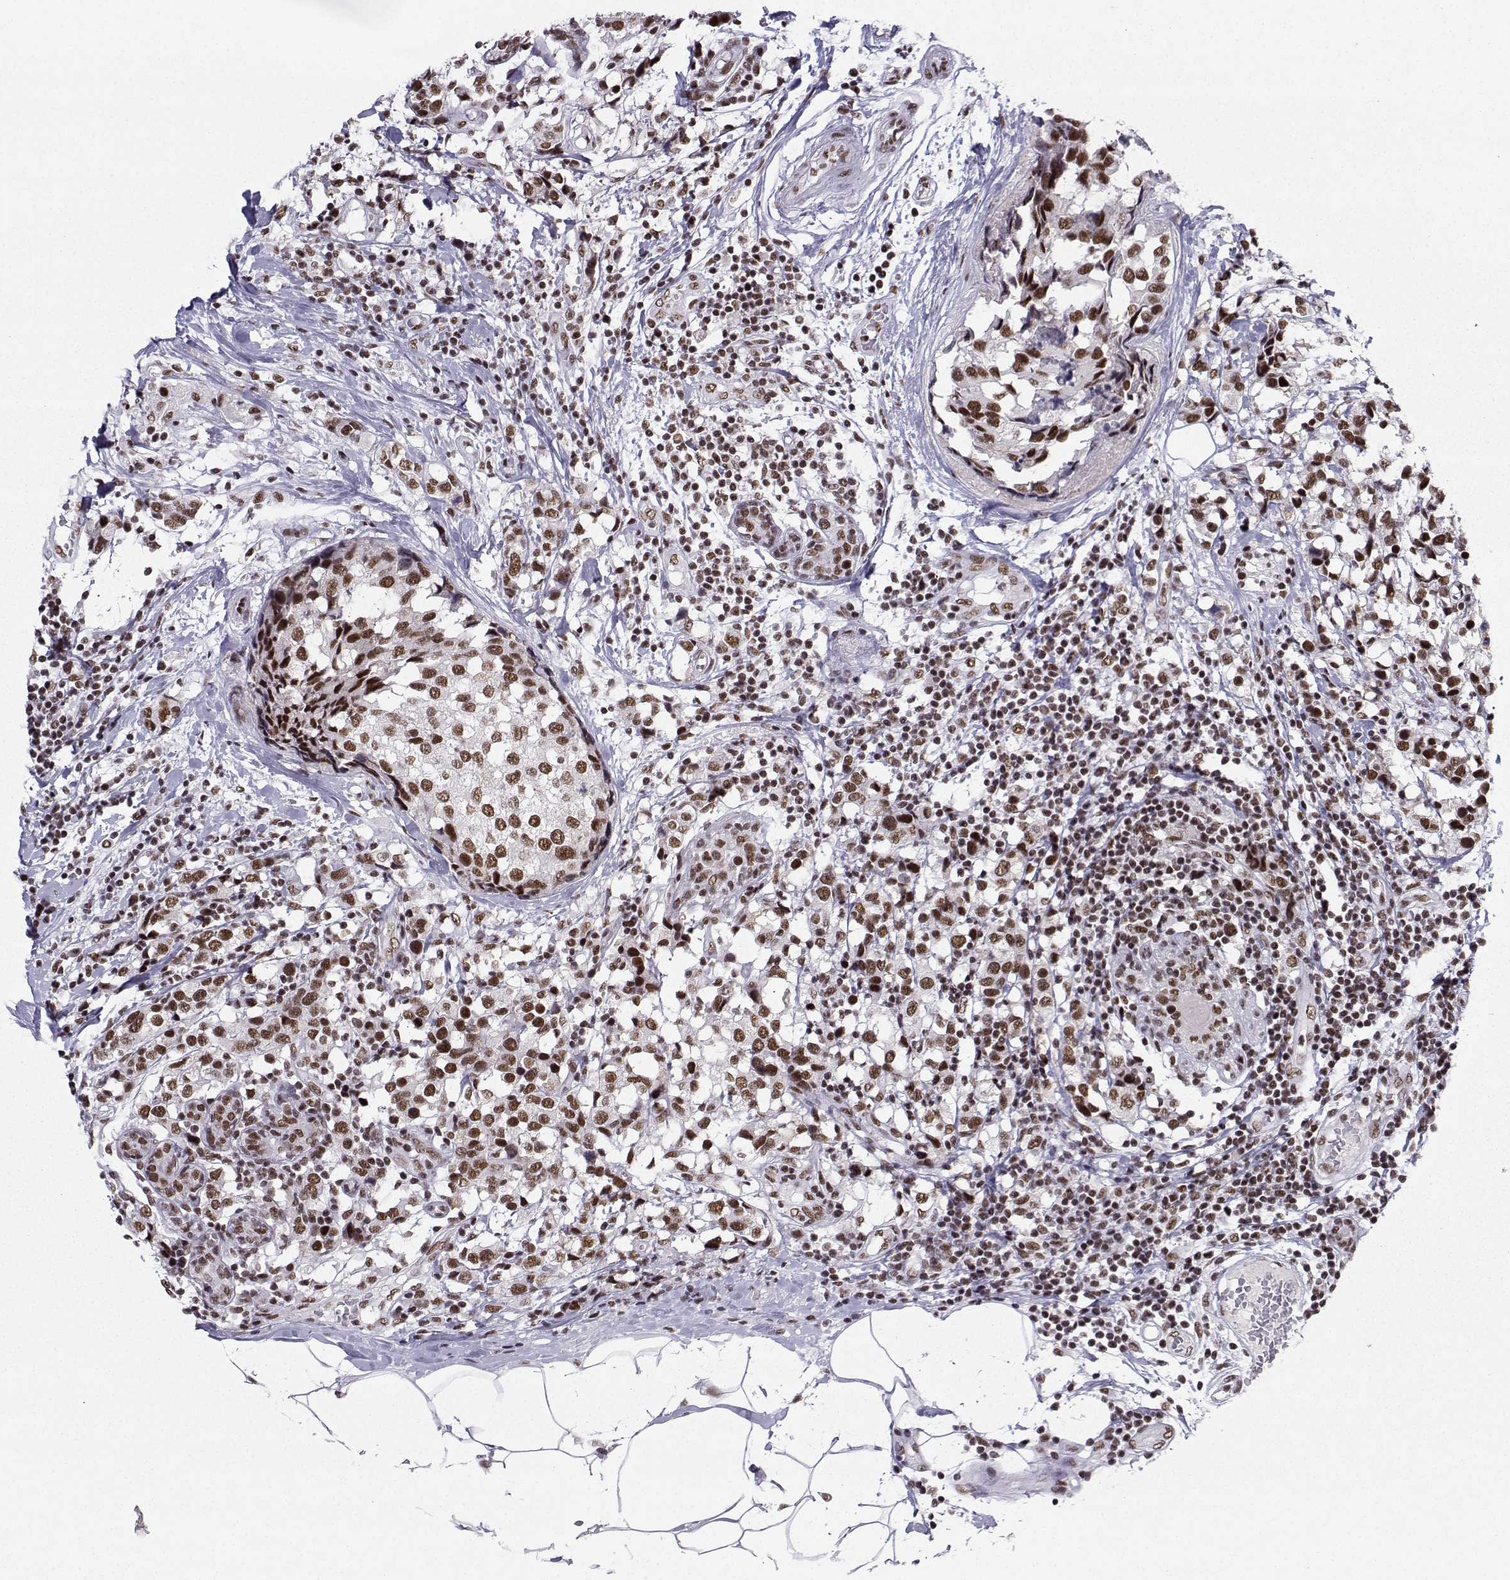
{"staining": {"intensity": "strong", "quantity": "25%-75%", "location": "nuclear"}, "tissue": "breast cancer", "cell_type": "Tumor cells", "image_type": "cancer", "snomed": [{"axis": "morphology", "description": "Lobular carcinoma"}, {"axis": "topography", "description": "Breast"}], "caption": "A brown stain labels strong nuclear positivity of a protein in human breast lobular carcinoma tumor cells. (brown staining indicates protein expression, while blue staining denotes nuclei).", "gene": "SNRPB2", "patient": {"sex": "female", "age": 59}}